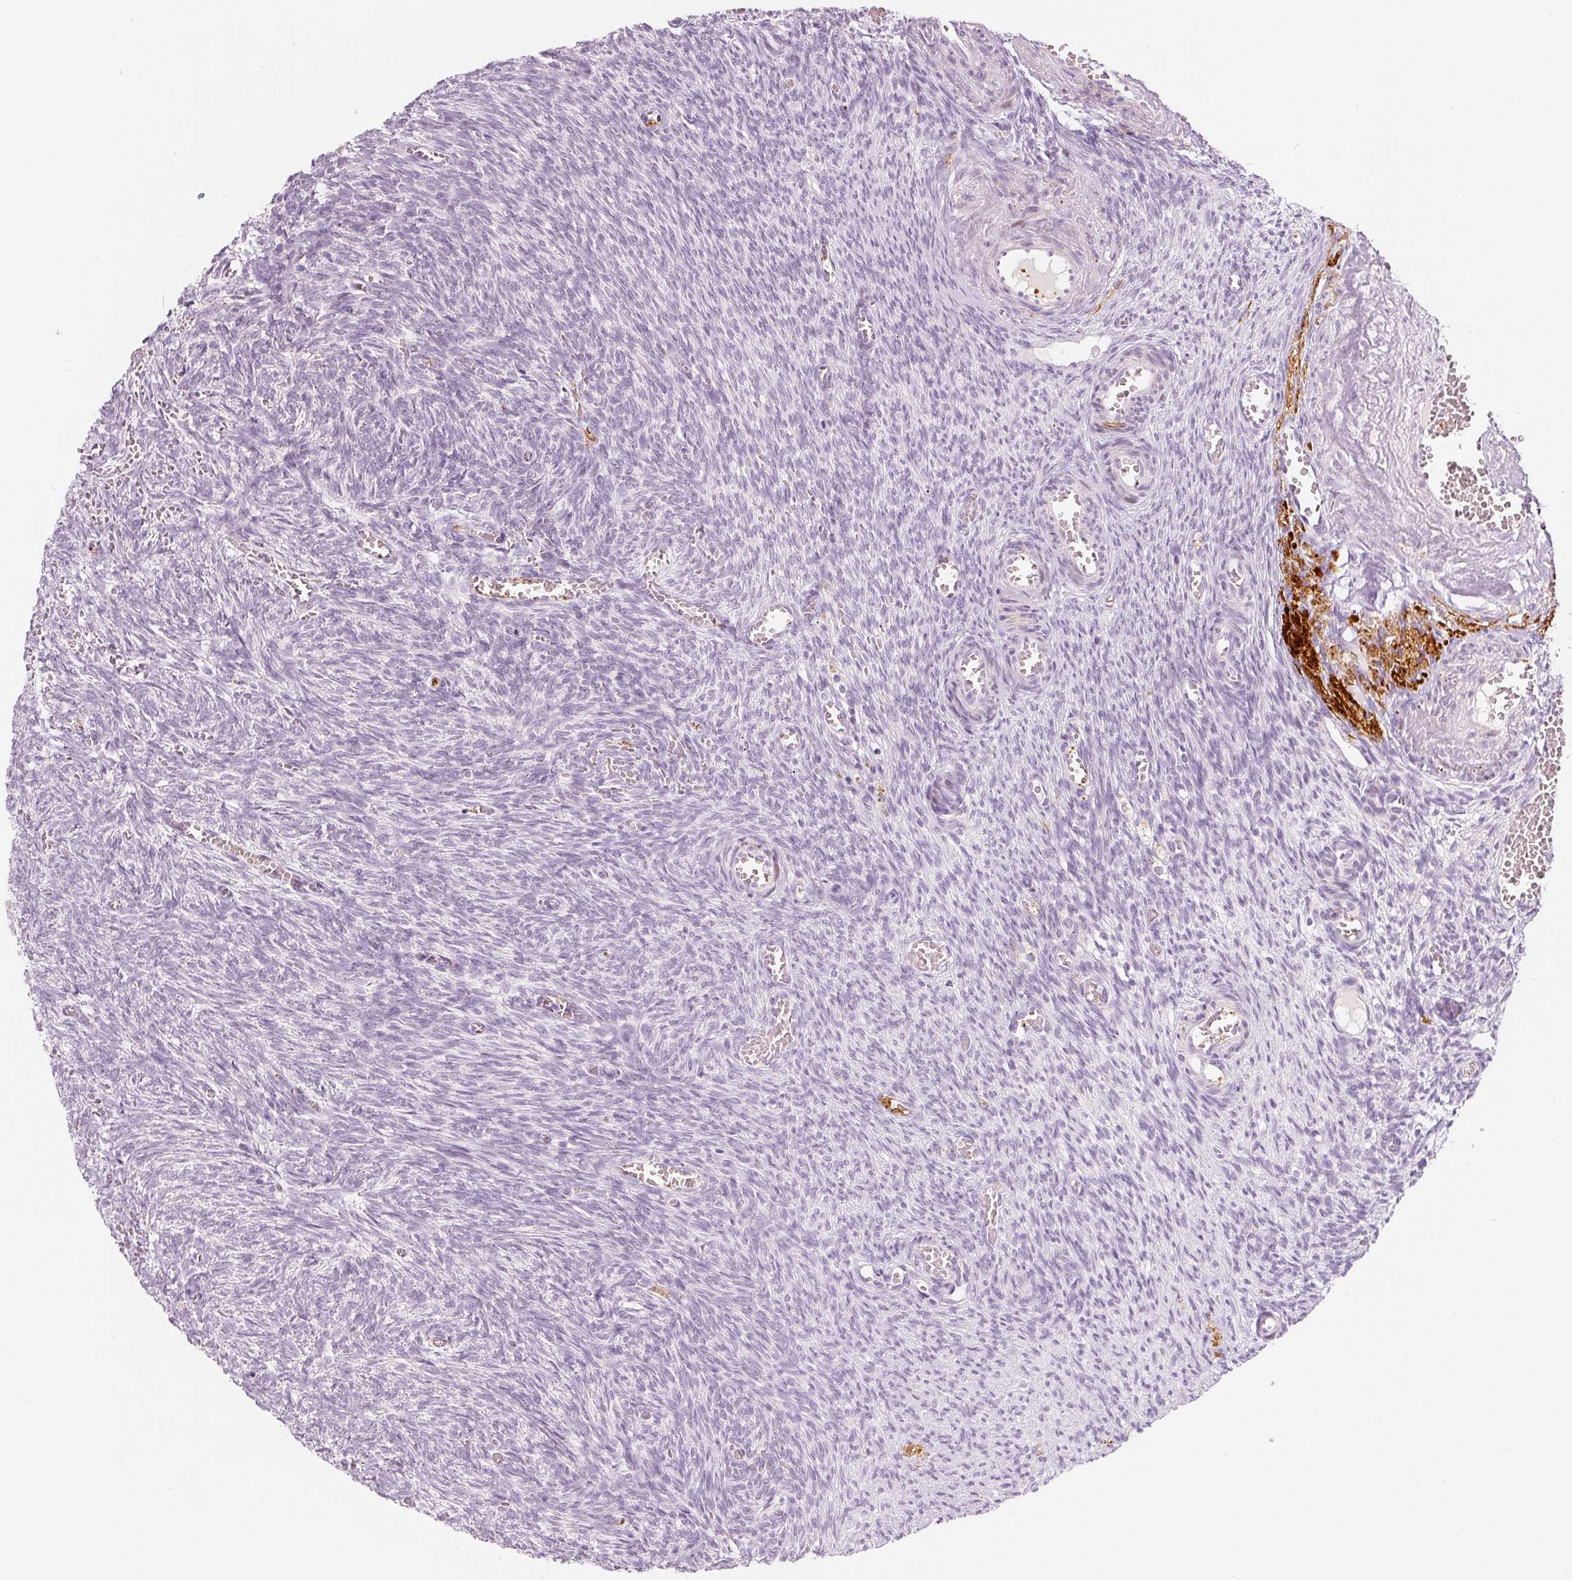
{"staining": {"intensity": "negative", "quantity": "none", "location": "none"}, "tissue": "ovary", "cell_type": "Follicle cells", "image_type": "normal", "snomed": [{"axis": "morphology", "description": "Normal tissue, NOS"}, {"axis": "topography", "description": "Ovary"}], "caption": "This micrograph is of benign ovary stained with immunohistochemistry to label a protein in brown with the nuclei are counter-stained blue. There is no positivity in follicle cells. The staining was performed using DAB (3,3'-diaminobenzidine) to visualize the protein expression in brown, while the nuclei were stained in blue with hematoxylin (Magnification: 20x).", "gene": "LECT2", "patient": {"sex": "female", "age": 67}}